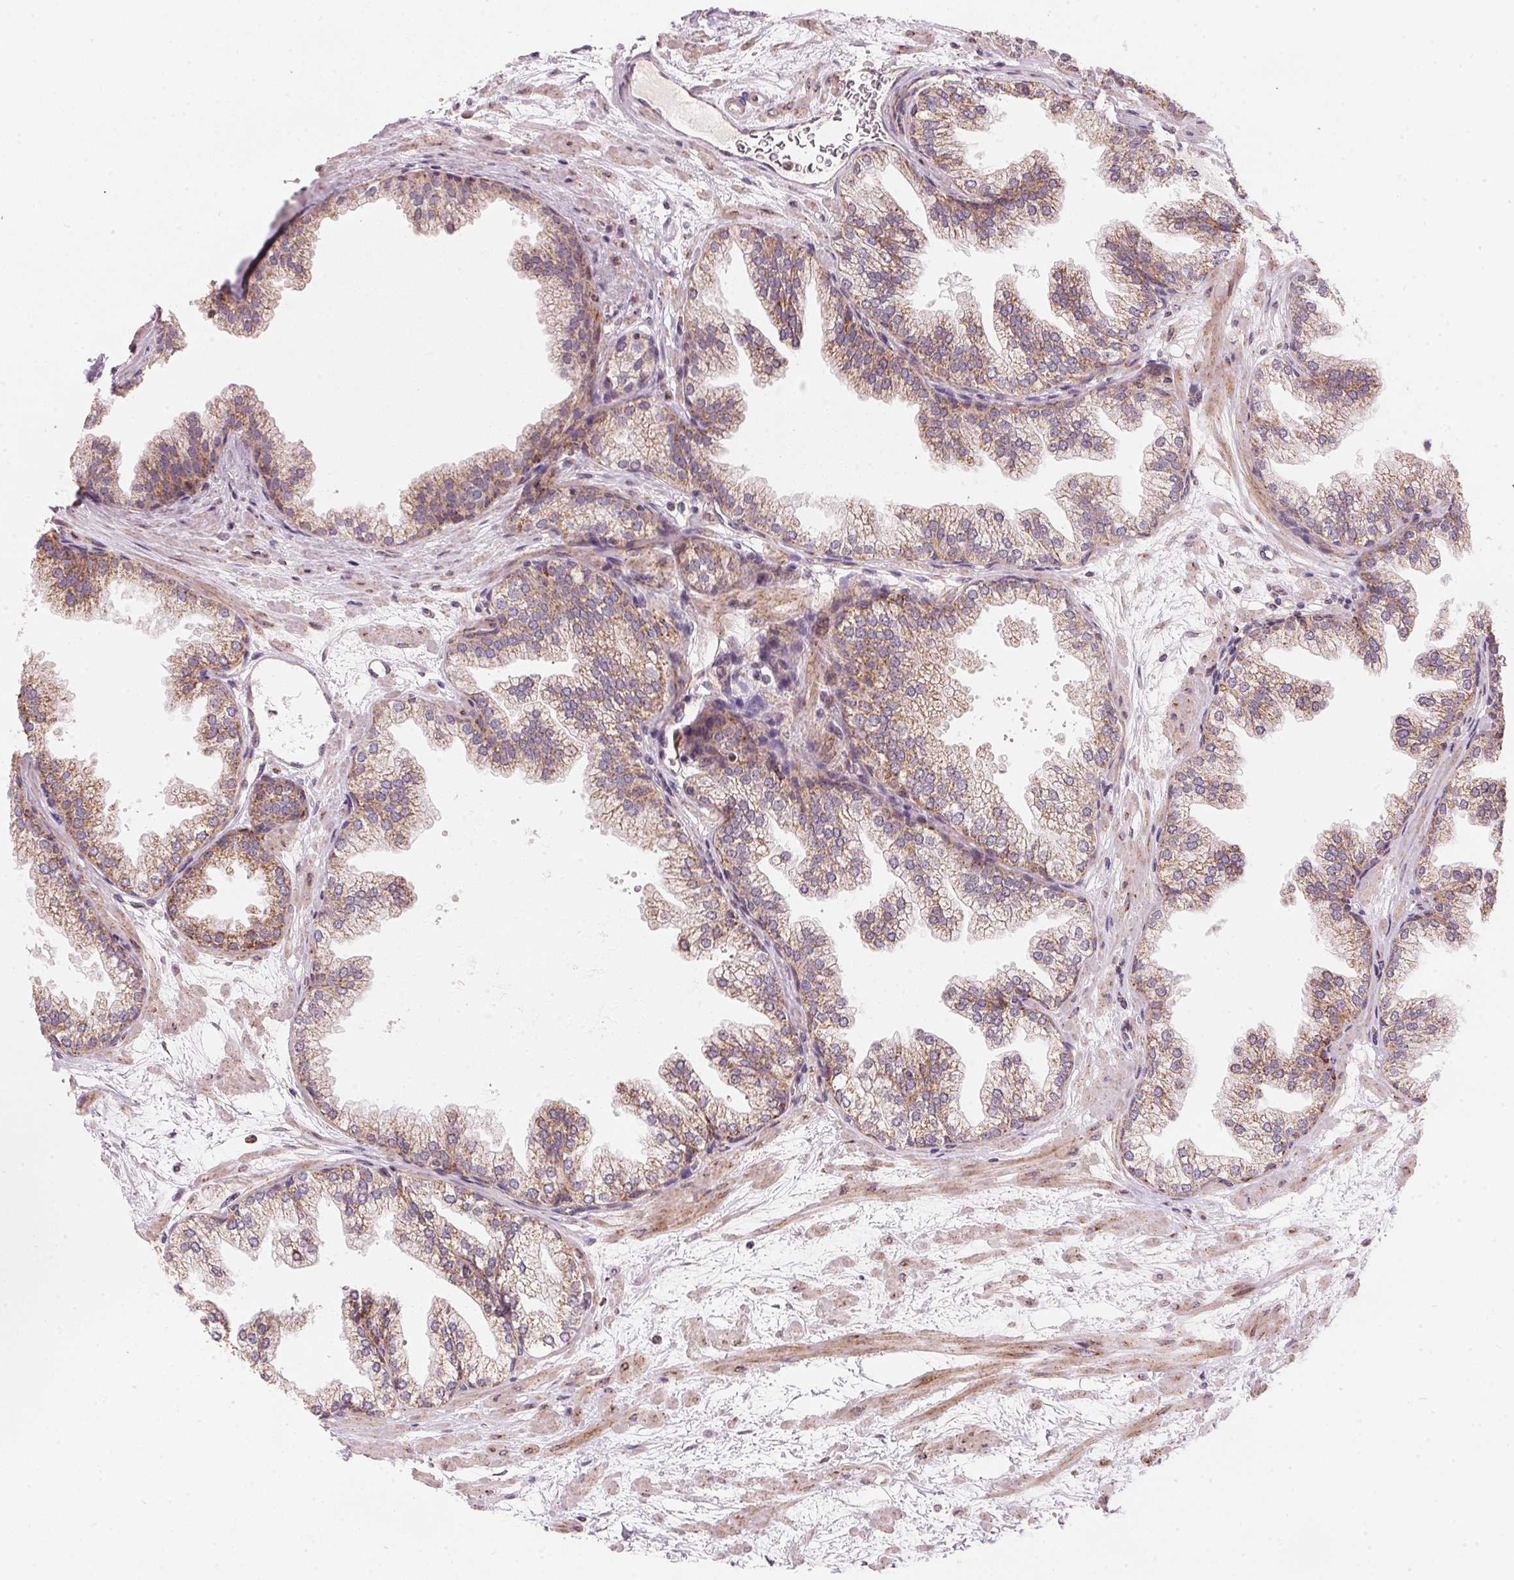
{"staining": {"intensity": "moderate", "quantity": "25%-75%", "location": "cytoplasmic/membranous"}, "tissue": "prostate", "cell_type": "Glandular cells", "image_type": "normal", "snomed": [{"axis": "morphology", "description": "Normal tissue, NOS"}, {"axis": "topography", "description": "Prostate"}], "caption": "This image exhibits immunohistochemistry staining of unremarkable prostate, with medium moderate cytoplasmic/membranous expression in about 25%-75% of glandular cells.", "gene": "COQ7", "patient": {"sex": "male", "age": 37}}